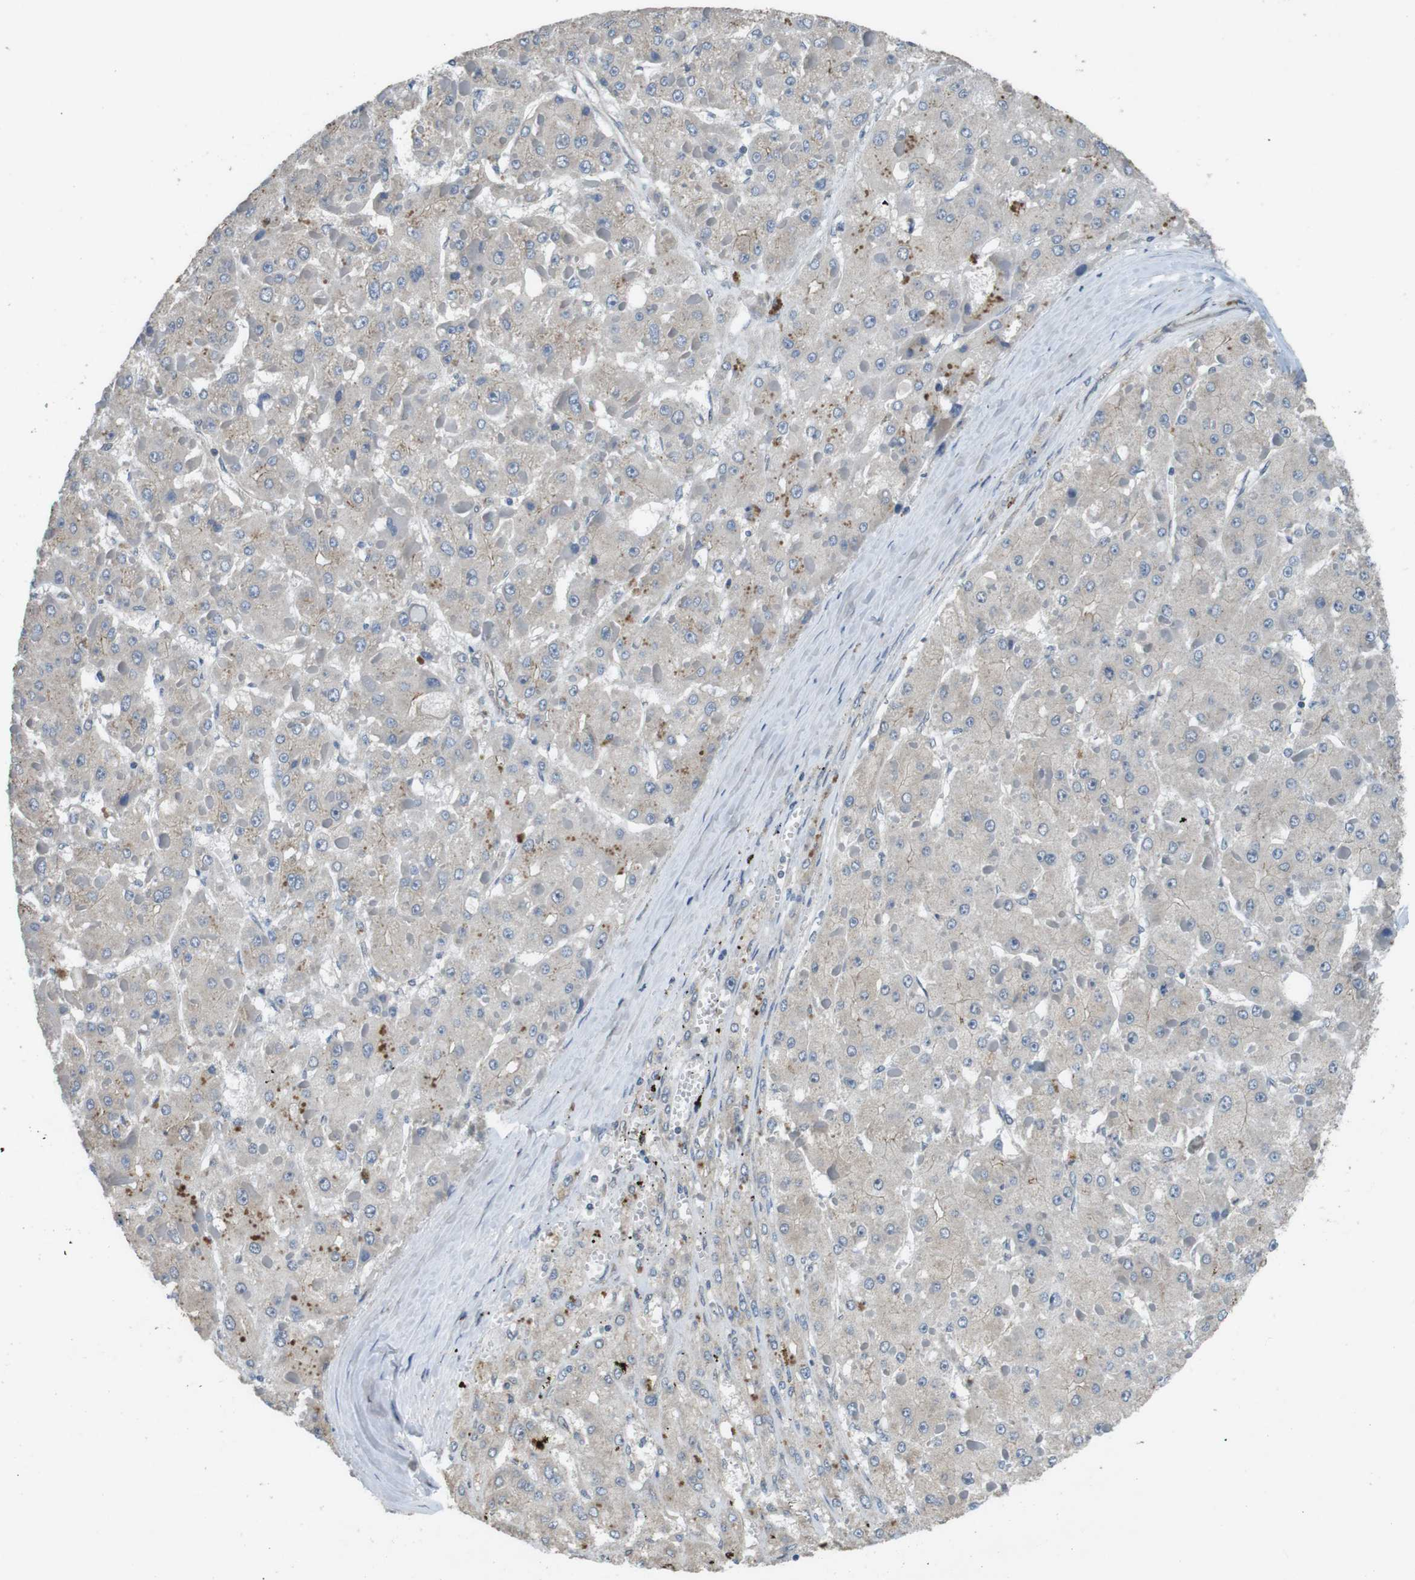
{"staining": {"intensity": "negative", "quantity": "none", "location": "none"}, "tissue": "liver cancer", "cell_type": "Tumor cells", "image_type": "cancer", "snomed": [{"axis": "morphology", "description": "Carcinoma, Hepatocellular, NOS"}, {"axis": "topography", "description": "Liver"}], "caption": "A high-resolution histopathology image shows immunohistochemistry staining of hepatocellular carcinoma (liver), which shows no significant staining in tumor cells.", "gene": "CLDN7", "patient": {"sex": "female", "age": 73}}